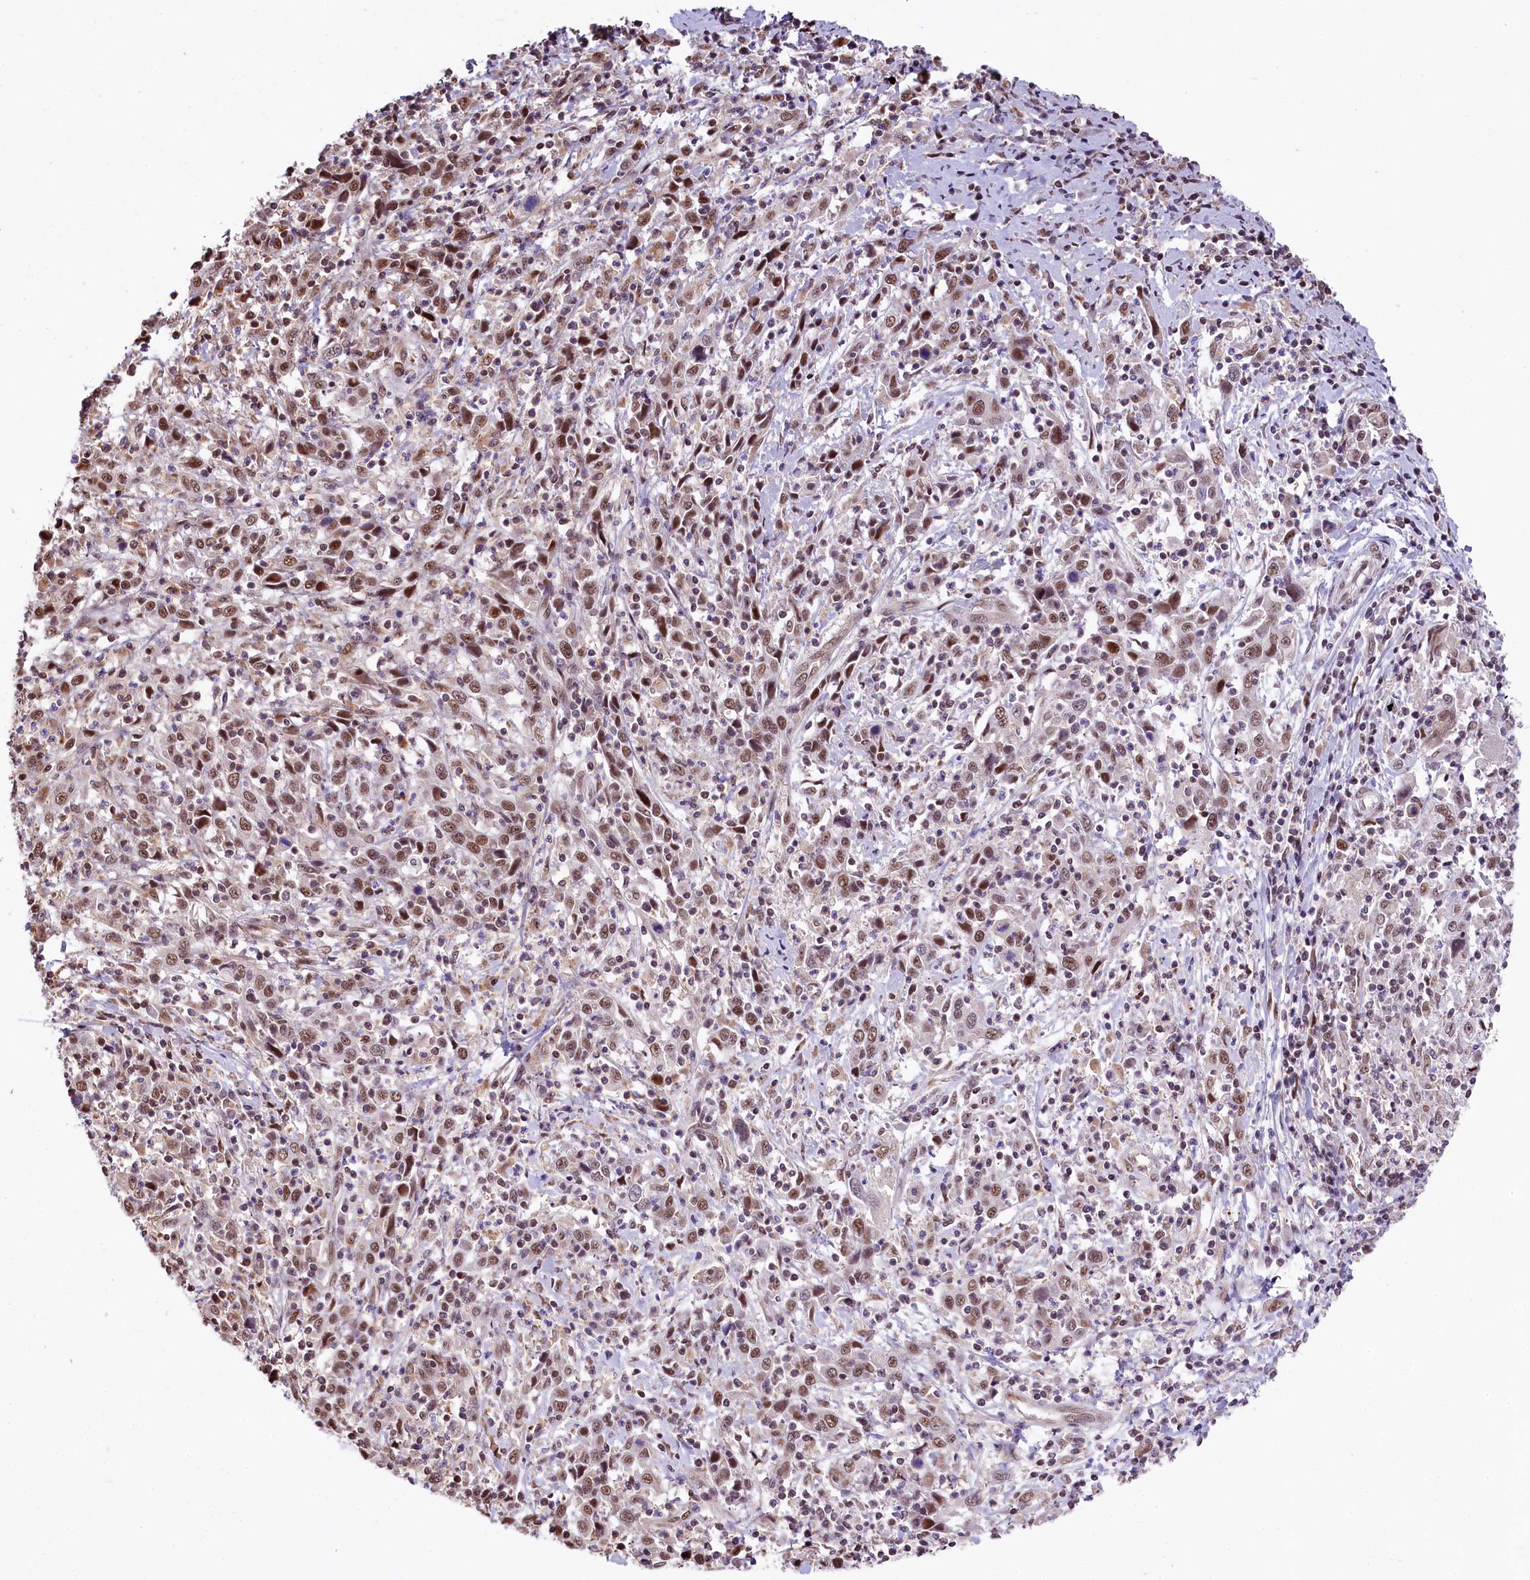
{"staining": {"intensity": "moderate", "quantity": ">75%", "location": "nuclear"}, "tissue": "cervical cancer", "cell_type": "Tumor cells", "image_type": "cancer", "snomed": [{"axis": "morphology", "description": "Squamous cell carcinoma, NOS"}, {"axis": "topography", "description": "Cervix"}], "caption": "Immunohistochemistry of cervical cancer displays medium levels of moderate nuclear expression in about >75% of tumor cells.", "gene": "MRPL54", "patient": {"sex": "female", "age": 46}}